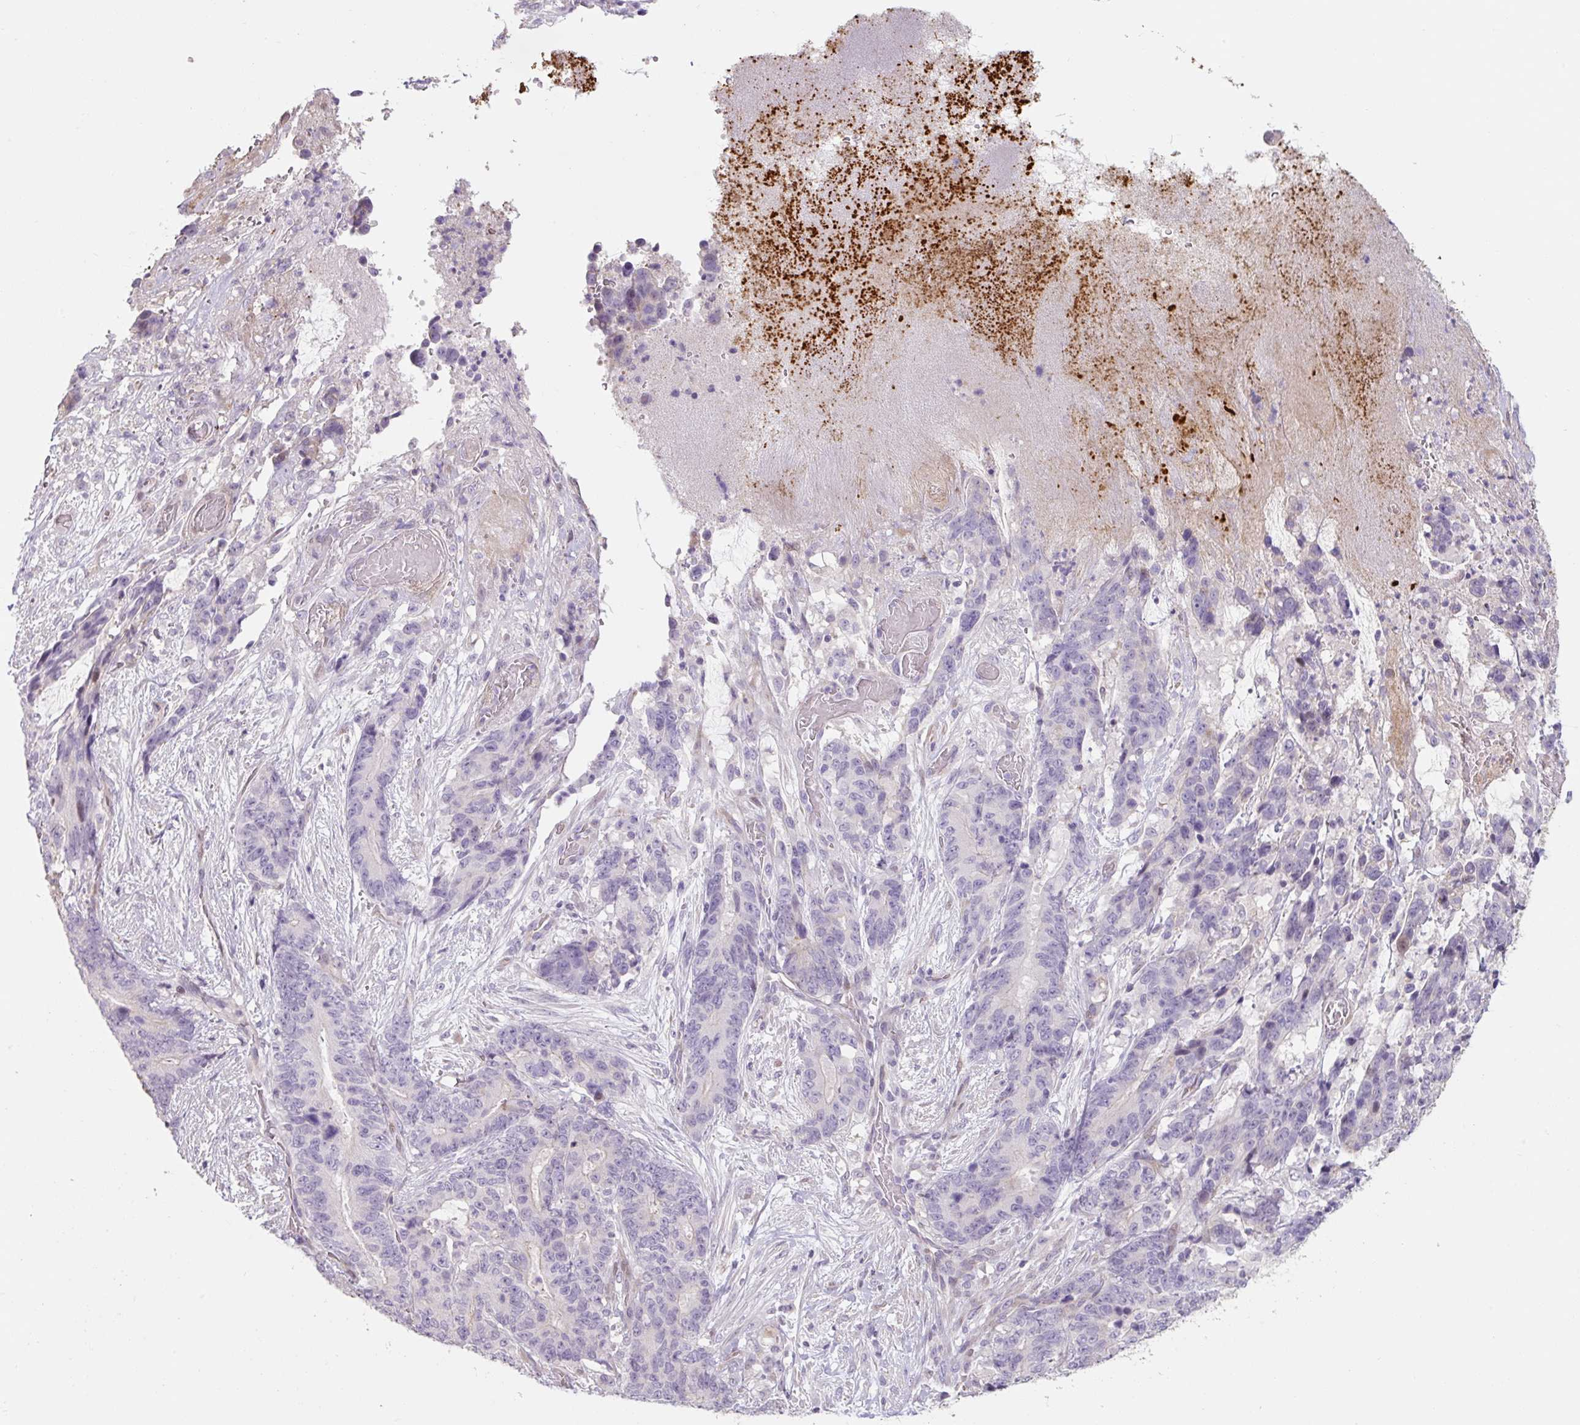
{"staining": {"intensity": "negative", "quantity": "none", "location": "none"}, "tissue": "stomach cancer", "cell_type": "Tumor cells", "image_type": "cancer", "snomed": [{"axis": "morphology", "description": "Normal tissue, NOS"}, {"axis": "morphology", "description": "Adenocarcinoma, NOS"}, {"axis": "topography", "description": "Stomach"}], "caption": "Immunohistochemistry (IHC) of stomach cancer shows no positivity in tumor cells.", "gene": "ZNF552", "patient": {"sex": "female", "age": 64}}